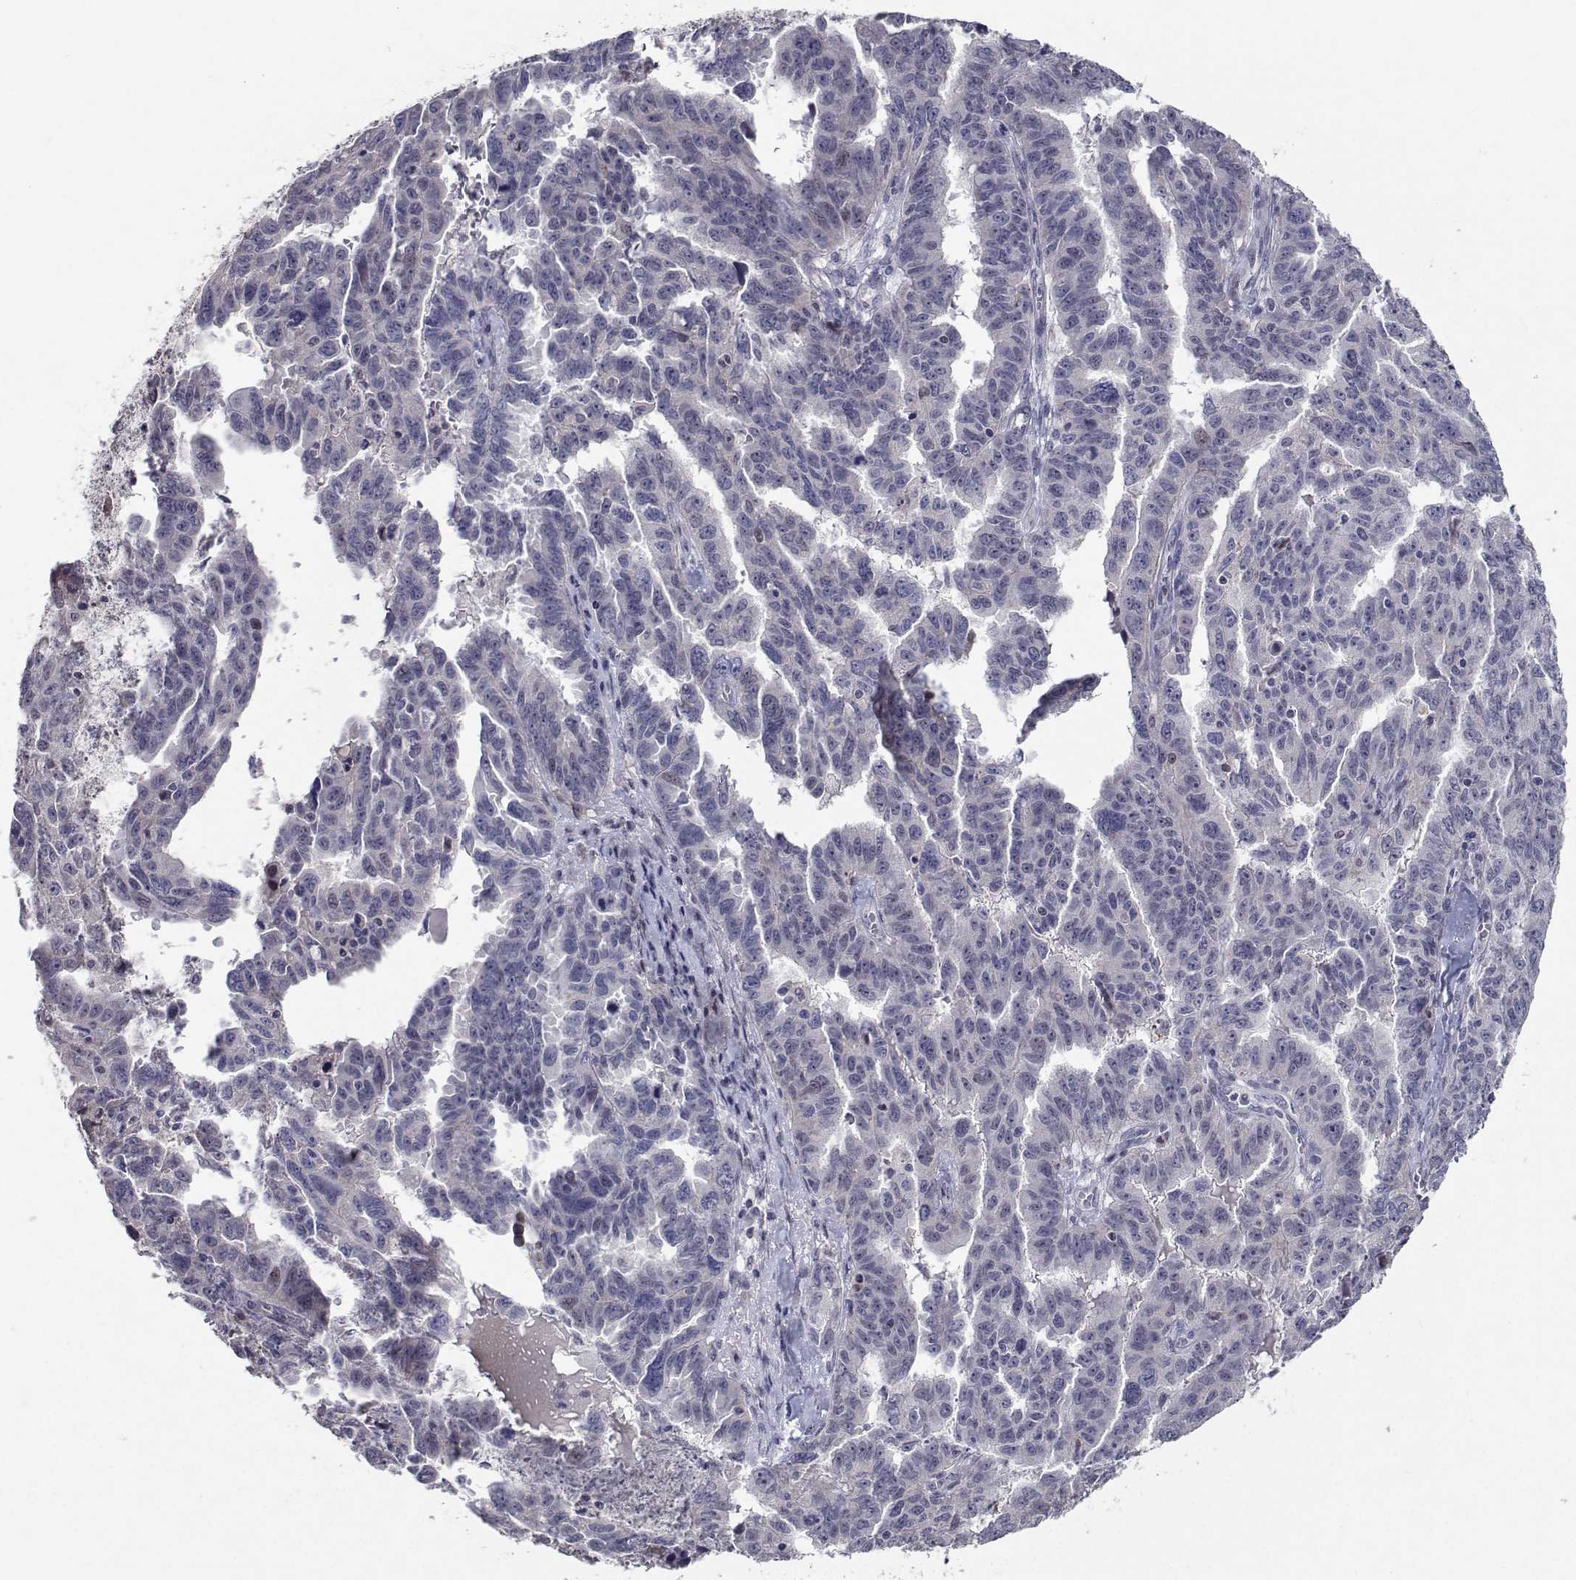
{"staining": {"intensity": "negative", "quantity": "none", "location": "none"}, "tissue": "ovarian cancer", "cell_type": "Tumor cells", "image_type": "cancer", "snomed": [{"axis": "morphology", "description": "Adenocarcinoma, NOS"}, {"axis": "morphology", "description": "Carcinoma, endometroid"}, {"axis": "topography", "description": "Ovary"}], "caption": "Tumor cells are negative for brown protein staining in ovarian cancer. (DAB IHC visualized using brightfield microscopy, high magnification).", "gene": "RBPJL", "patient": {"sex": "female", "age": 72}}